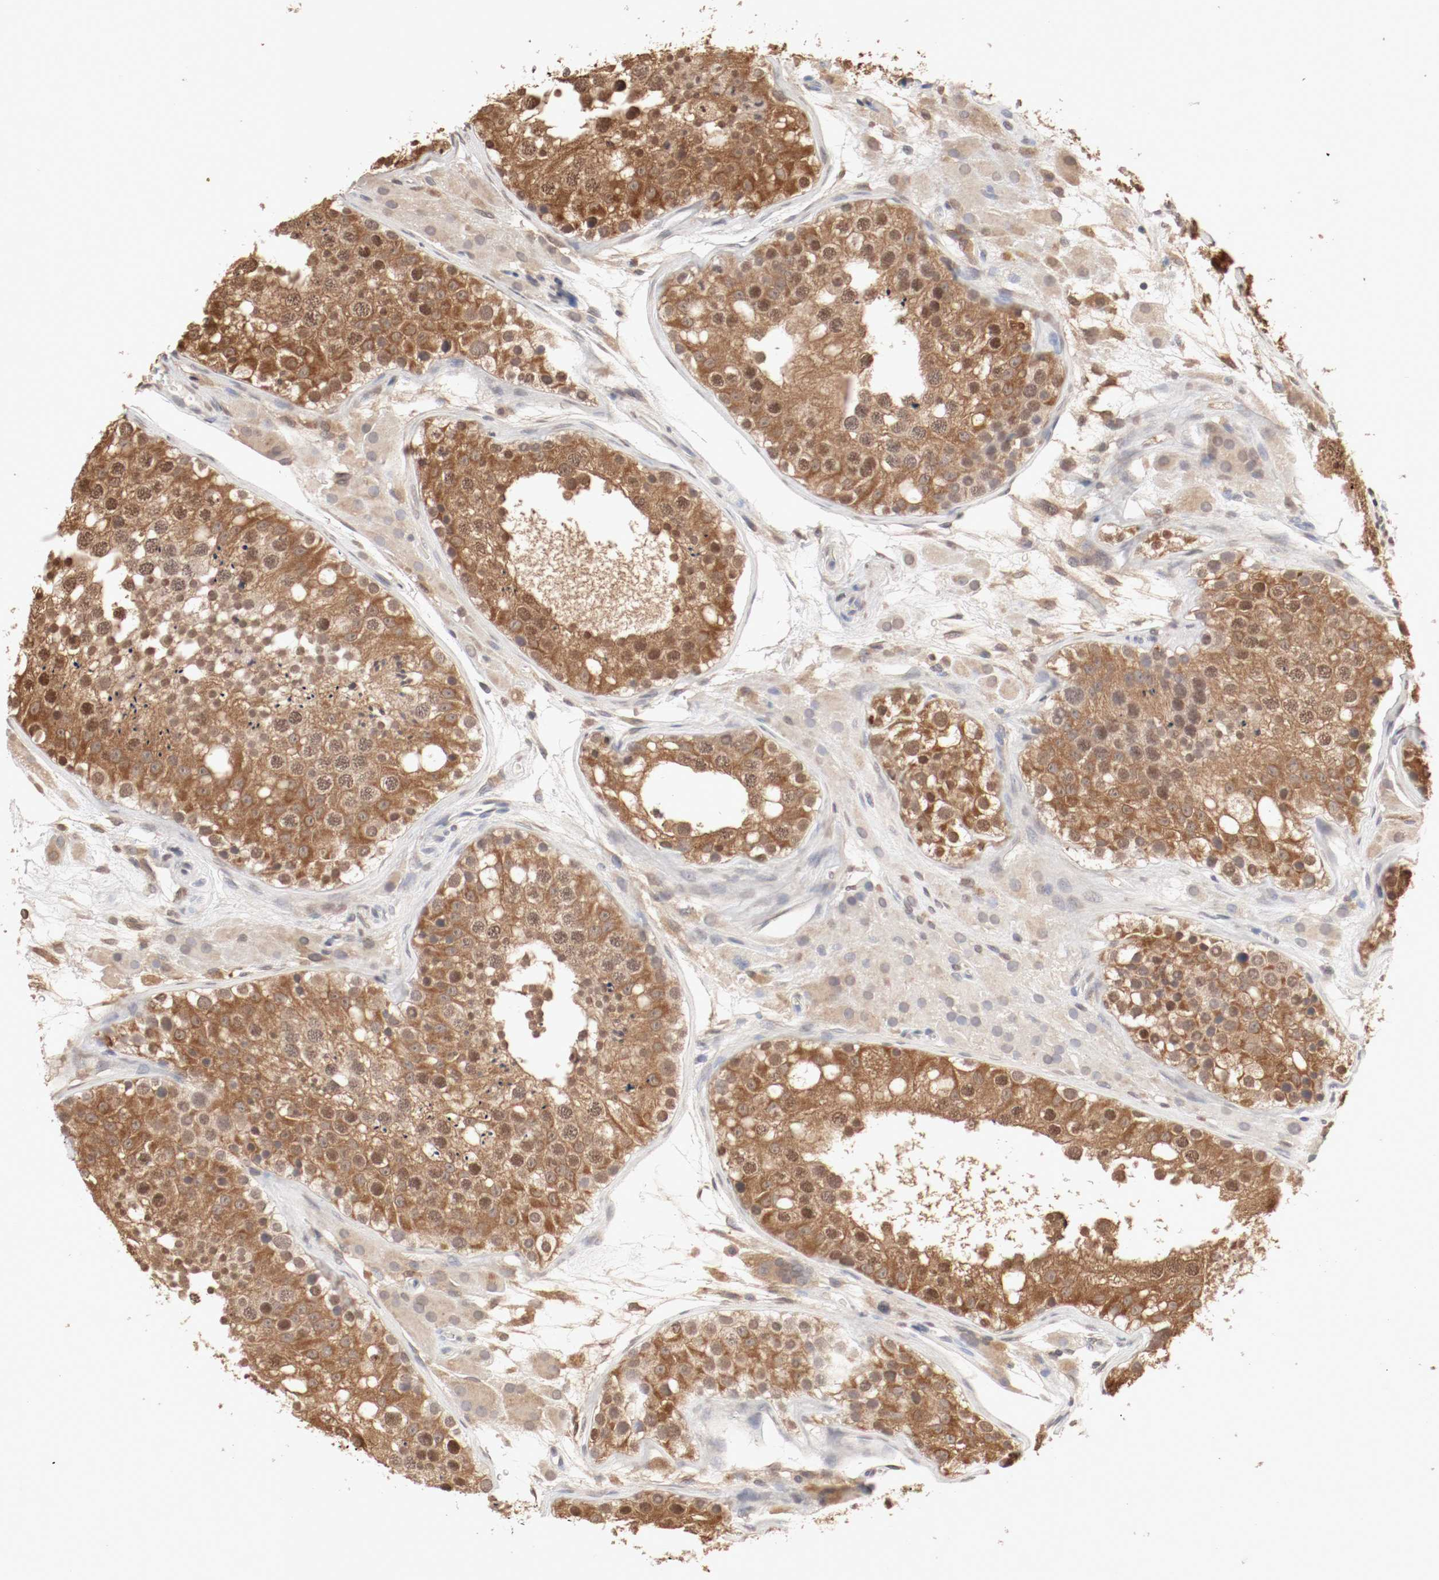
{"staining": {"intensity": "moderate", "quantity": ">75%", "location": "cytoplasmic/membranous,nuclear"}, "tissue": "testis", "cell_type": "Cells in seminiferous ducts", "image_type": "normal", "snomed": [{"axis": "morphology", "description": "Normal tissue, NOS"}, {"axis": "topography", "description": "Testis"}], "caption": "Benign testis exhibits moderate cytoplasmic/membranous,nuclear expression in approximately >75% of cells in seminiferous ducts, visualized by immunohistochemistry.", "gene": "WASL", "patient": {"sex": "male", "age": 26}}